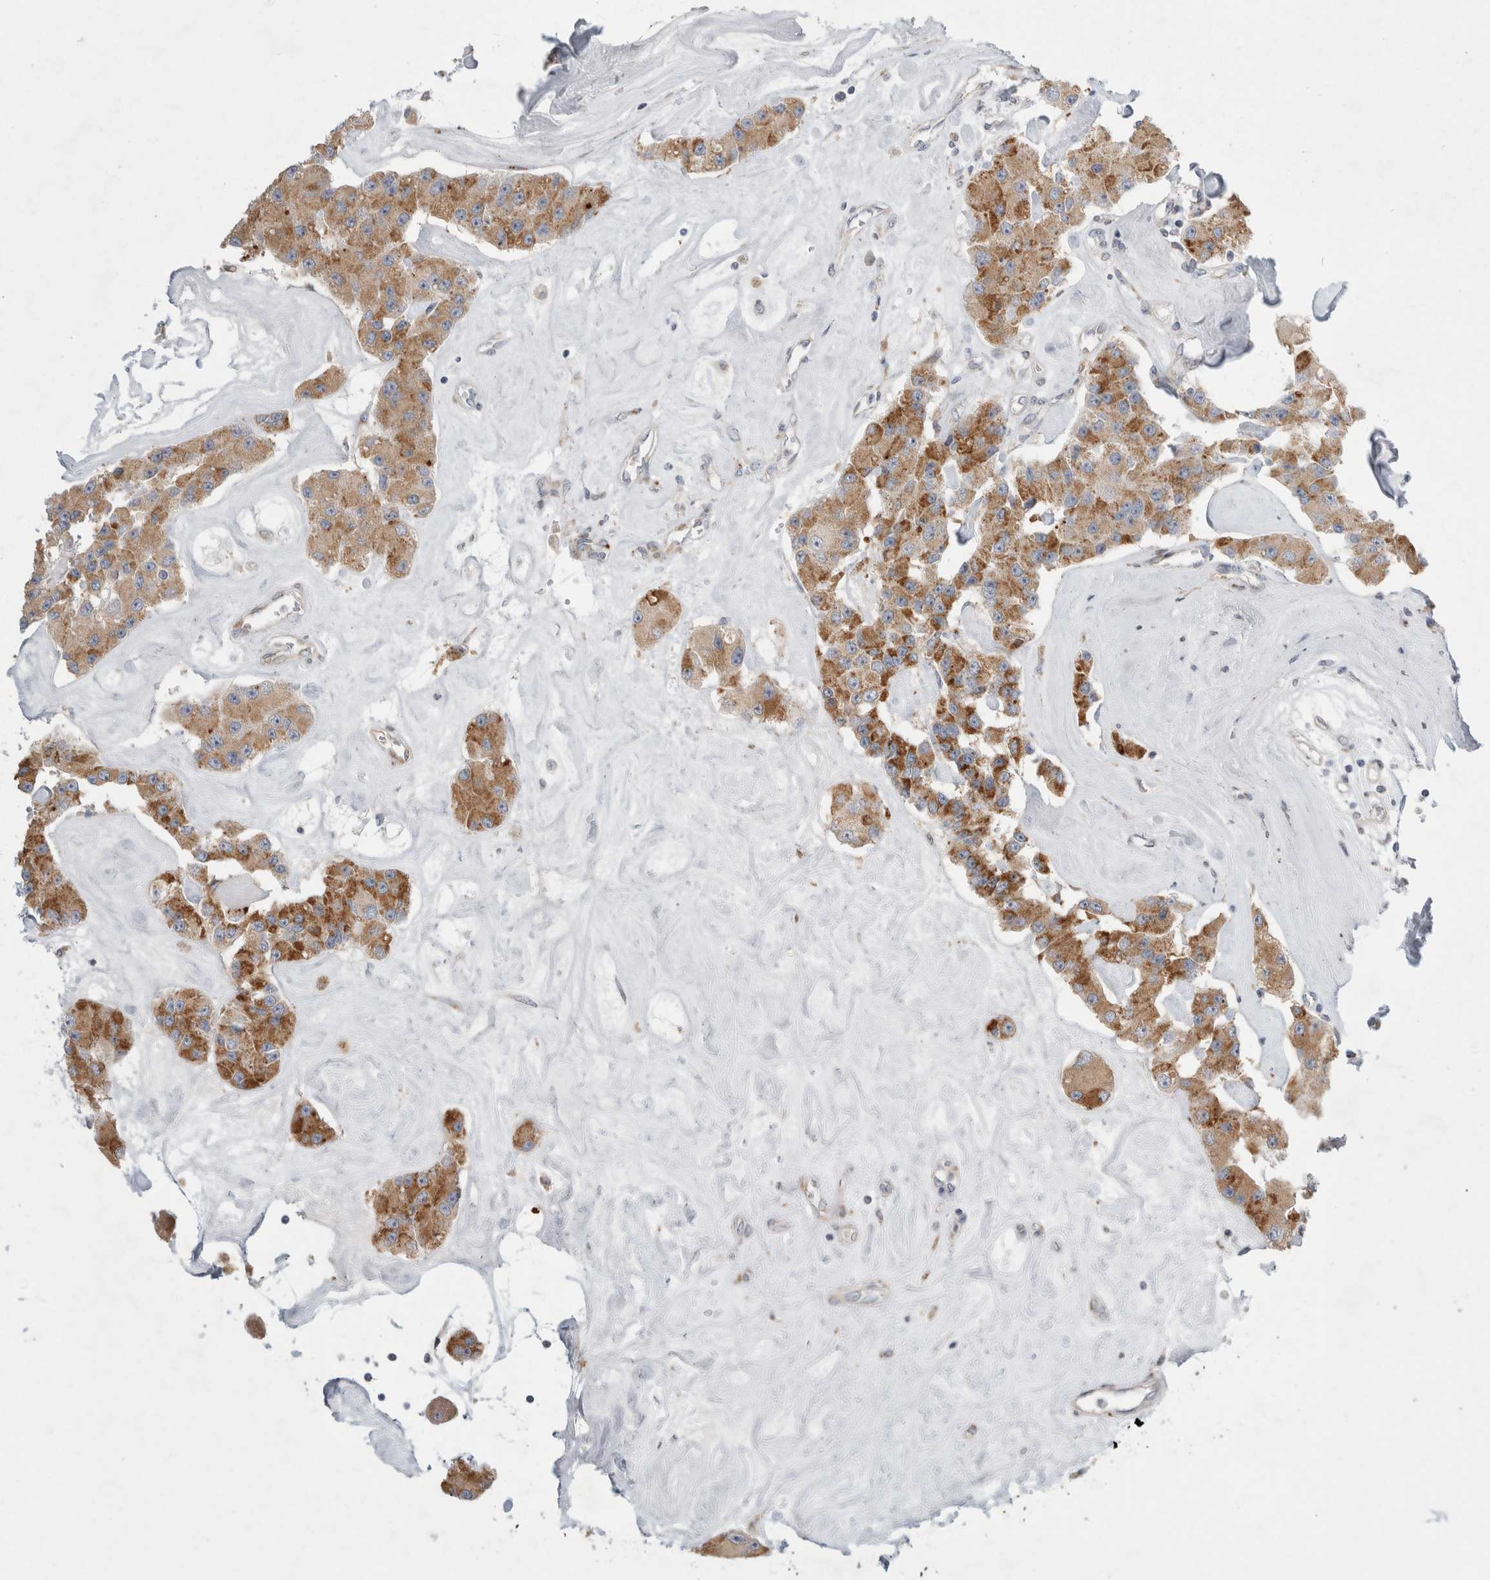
{"staining": {"intensity": "moderate", "quantity": ">75%", "location": "cytoplasmic/membranous"}, "tissue": "carcinoid", "cell_type": "Tumor cells", "image_type": "cancer", "snomed": [{"axis": "morphology", "description": "Carcinoid, malignant, NOS"}, {"axis": "topography", "description": "Pancreas"}], "caption": "Immunohistochemistry (IHC) (DAB) staining of human carcinoid (malignant) demonstrates moderate cytoplasmic/membranous protein positivity in about >75% of tumor cells.", "gene": "TRMT9B", "patient": {"sex": "male", "age": 41}}